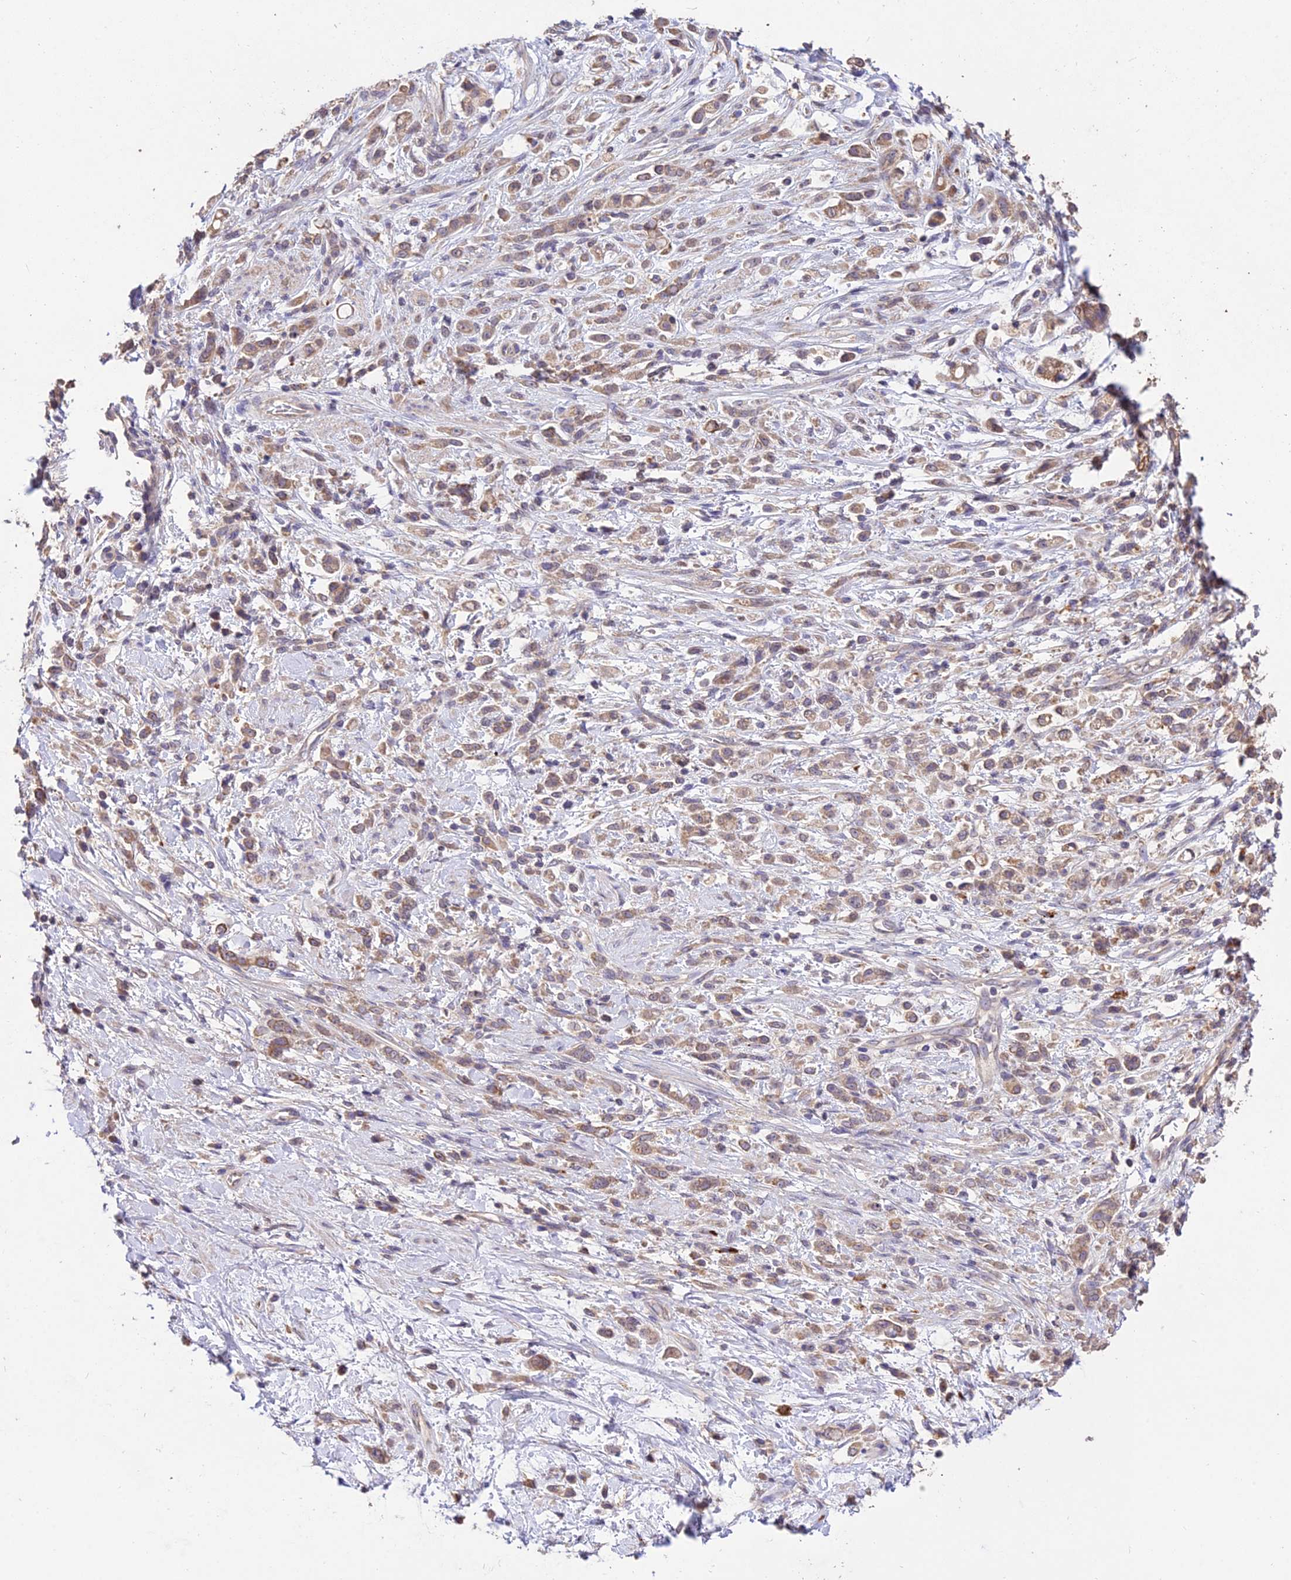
{"staining": {"intensity": "weak", "quantity": ">75%", "location": "cytoplasmic/membranous"}, "tissue": "stomach cancer", "cell_type": "Tumor cells", "image_type": "cancer", "snomed": [{"axis": "morphology", "description": "Adenocarcinoma, NOS"}, {"axis": "topography", "description": "Stomach"}], "caption": "Immunohistochemical staining of human adenocarcinoma (stomach) reveals low levels of weak cytoplasmic/membranous staining in about >75% of tumor cells. The staining was performed using DAB, with brown indicating positive protein expression. Nuclei are stained blue with hematoxylin.", "gene": "SDHD", "patient": {"sex": "female", "age": 60}}